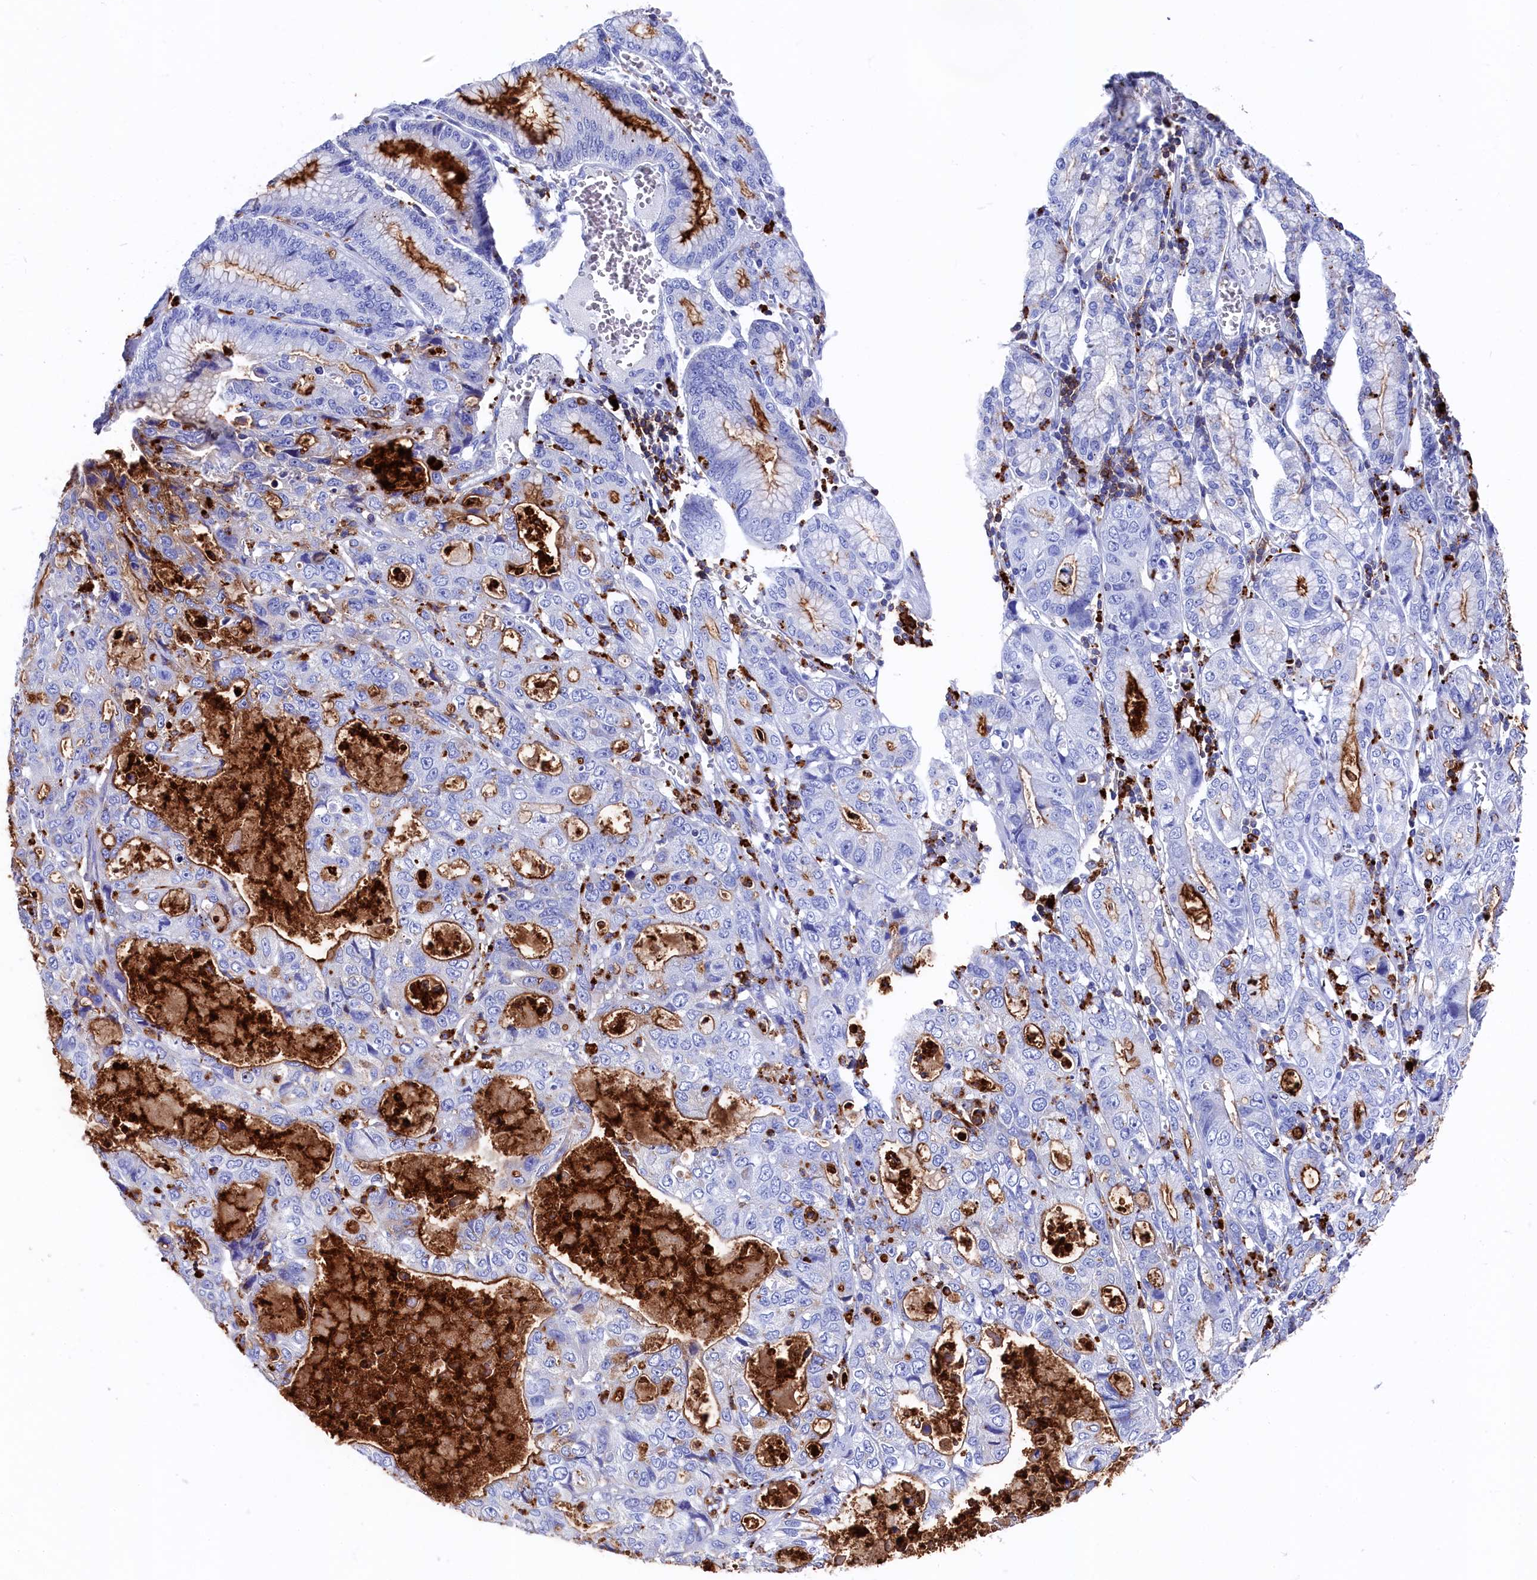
{"staining": {"intensity": "strong", "quantity": "<25%", "location": "cytoplasmic/membranous"}, "tissue": "stomach cancer", "cell_type": "Tumor cells", "image_type": "cancer", "snomed": [{"axis": "morphology", "description": "Adenocarcinoma, NOS"}, {"axis": "topography", "description": "Stomach, lower"}], "caption": "The micrograph demonstrates staining of stomach cancer (adenocarcinoma), revealing strong cytoplasmic/membranous protein expression (brown color) within tumor cells. (IHC, brightfield microscopy, high magnification).", "gene": "PLAC8", "patient": {"sex": "female", "age": 43}}